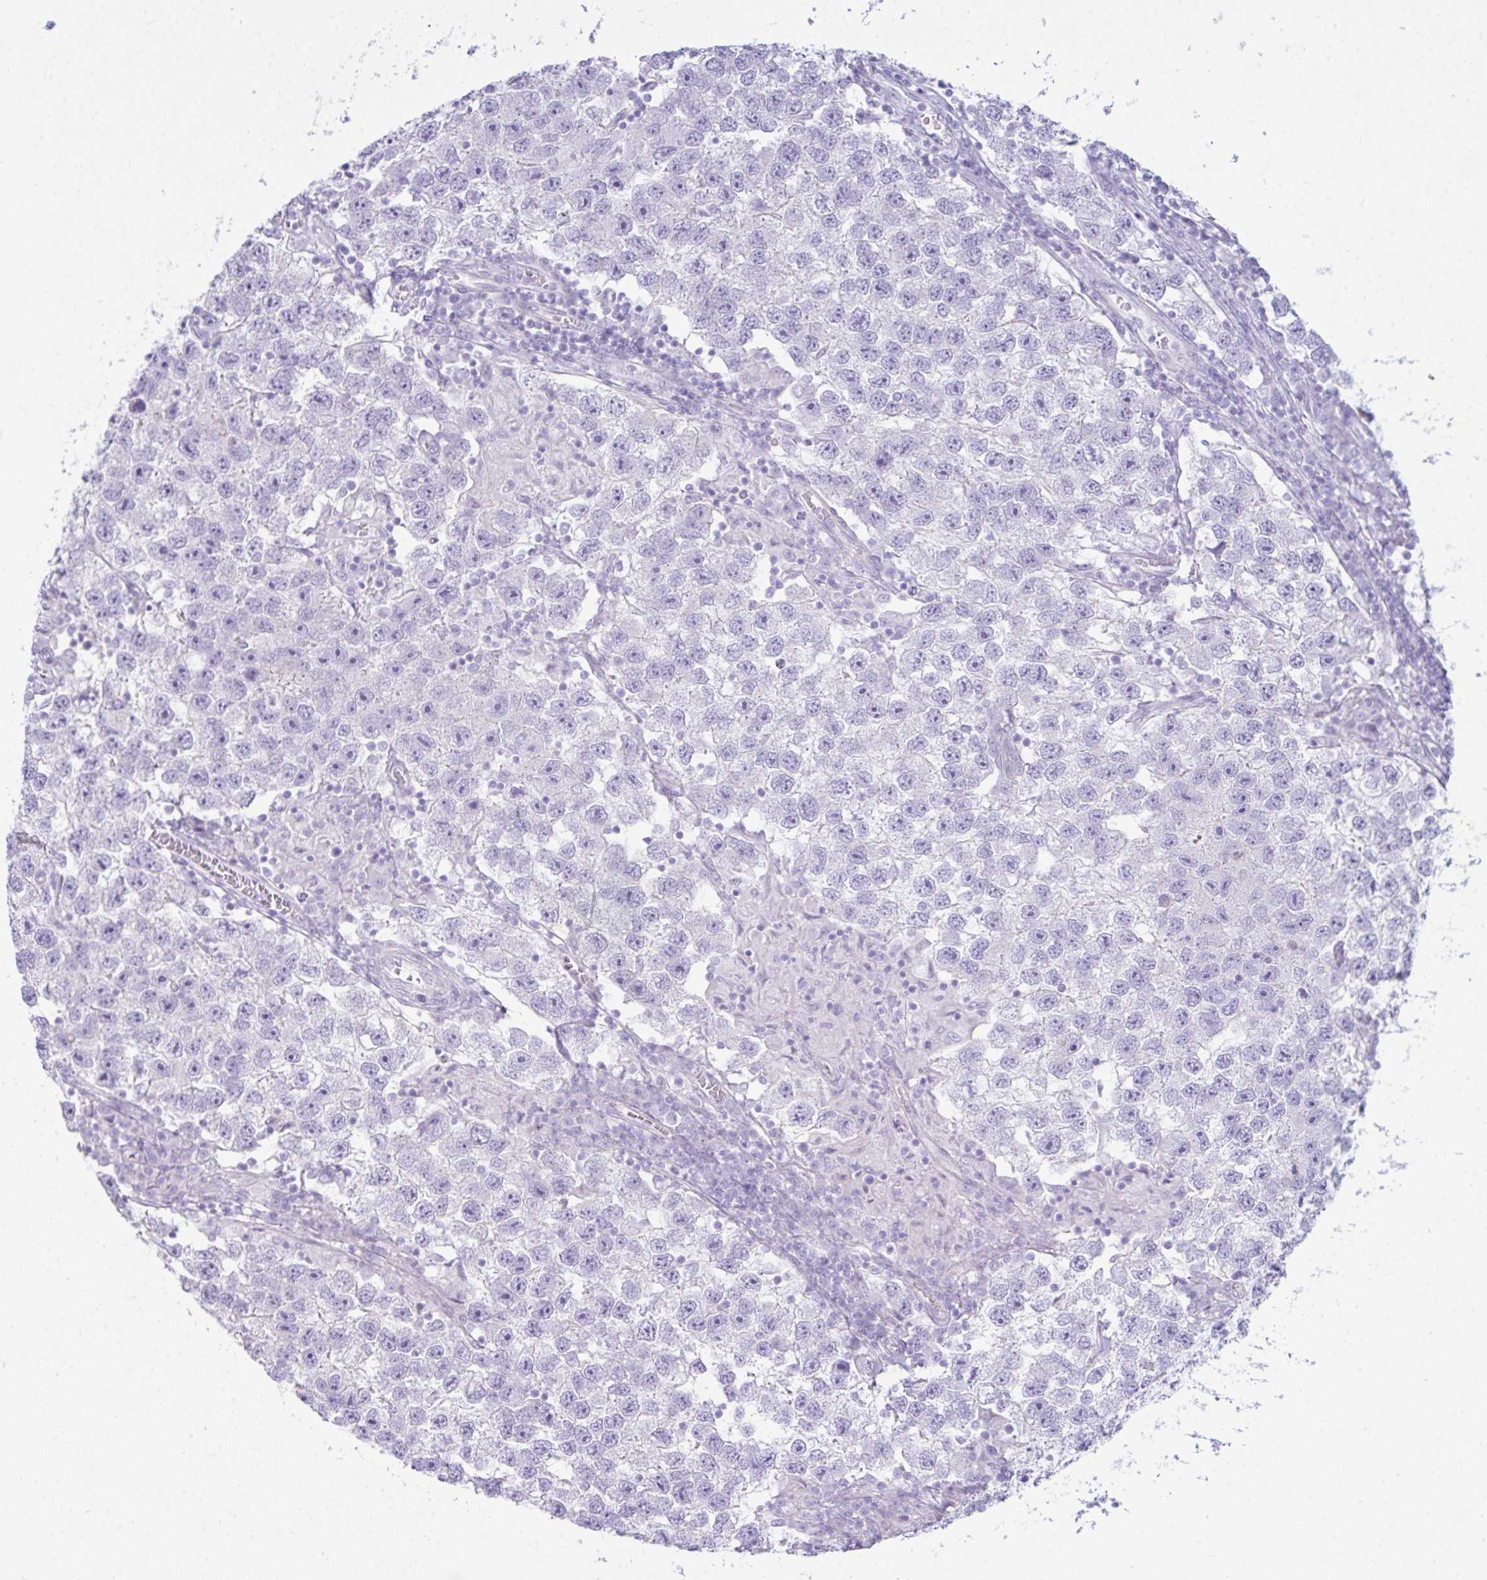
{"staining": {"intensity": "negative", "quantity": "none", "location": "none"}, "tissue": "testis cancer", "cell_type": "Tumor cells", "image_type": "cancer", "snomed": [{"axis": "morphology", "description": "Seminoma, NOS"}, {"axis": "topography", "description": "Testis"}], "caption": "Tumor cells show no significant protein staining in testis seminoma. The staining is performed using DAB (3,3'-diaminobenzidine) brown chromogen with nuclei counter-stained in using hematoxylin.", "gene": "RASL10A", "patient": {"sex": "male", "age": 26}}